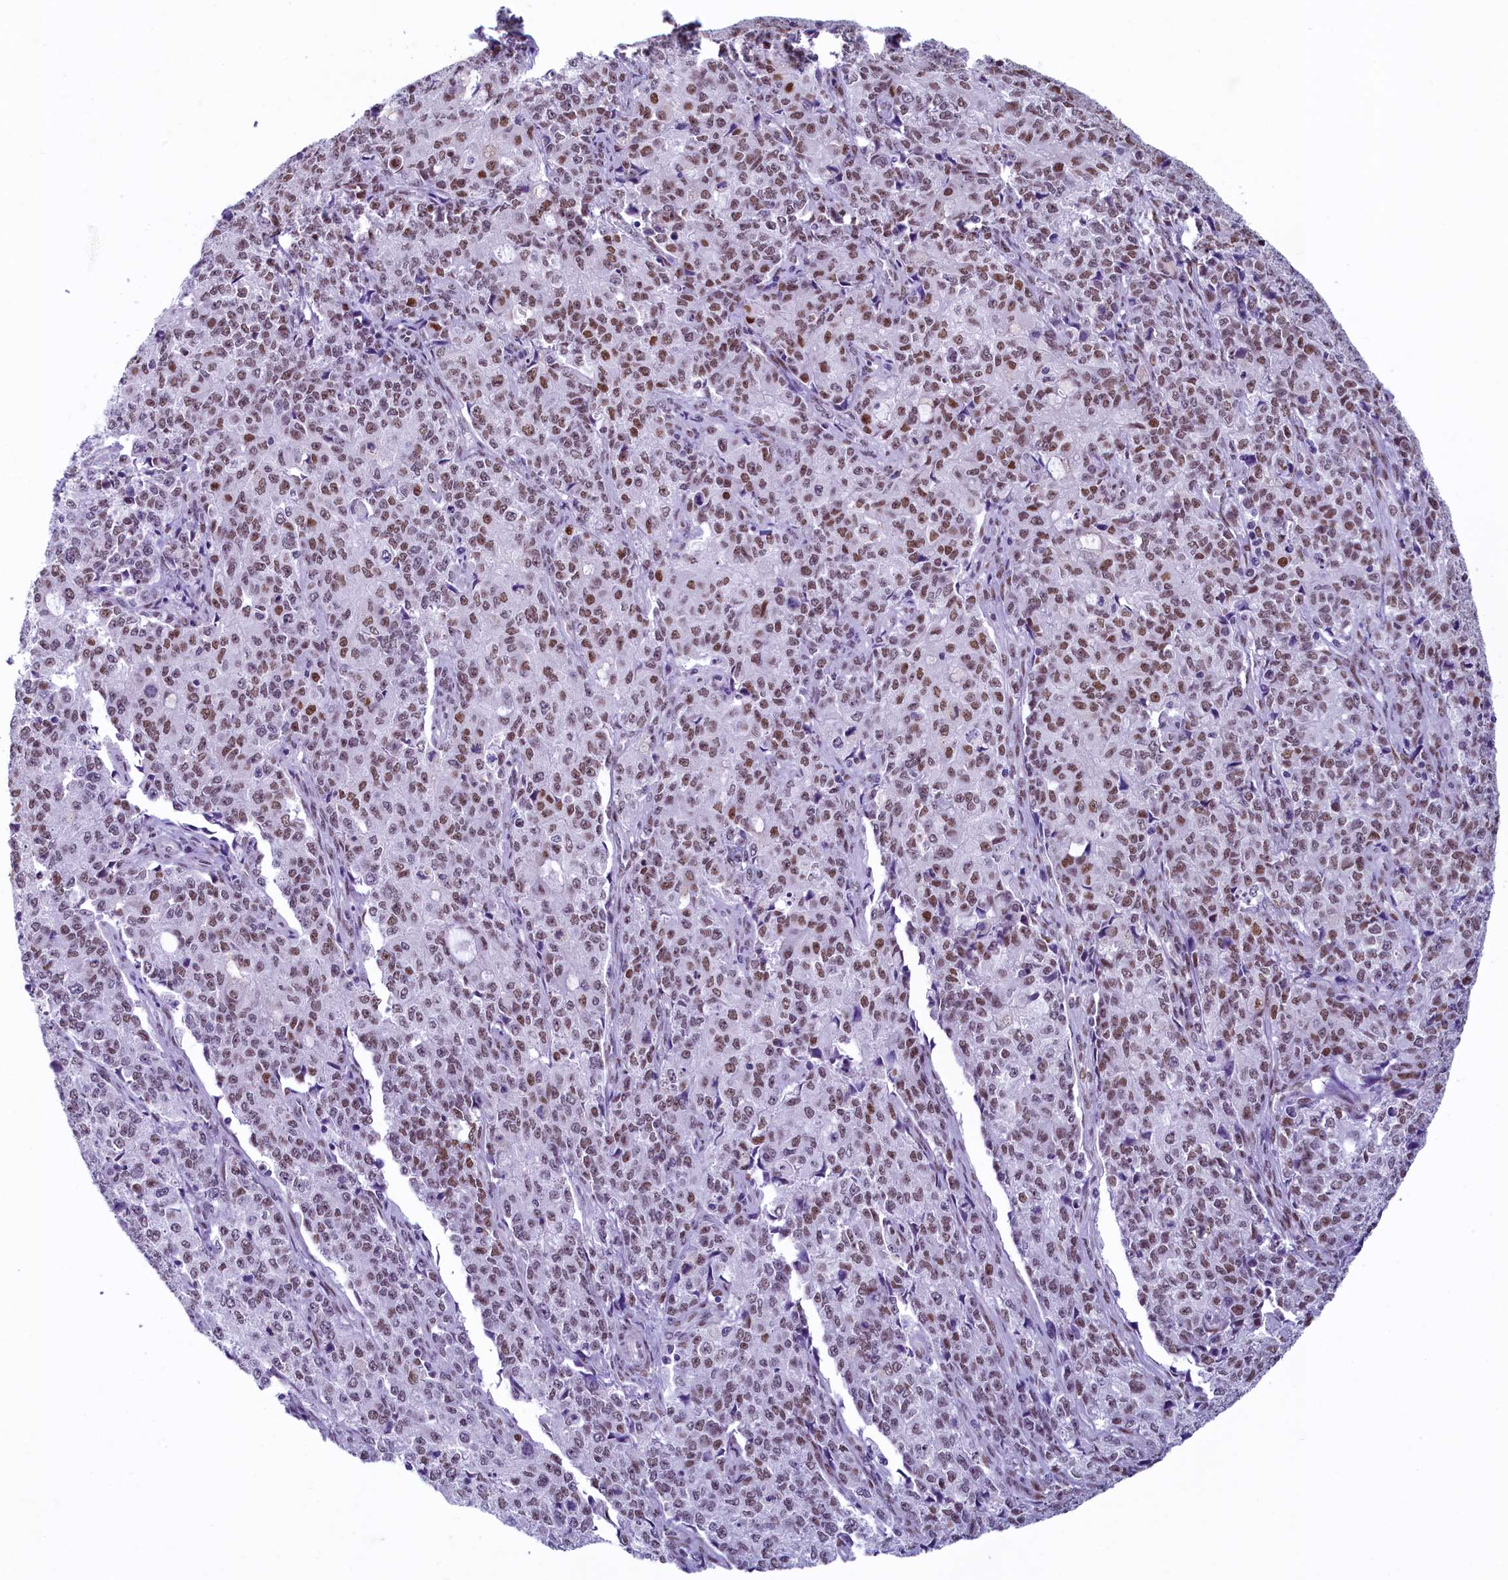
{"staining": {"intensity": "moderate", "quantity": "25%-75%", "location": "nuclear"}, "tissue": "endometrial cancer", "cell_type": "Tumor cells", "image_type": "cancer", "snomed": [{"axis": "morphology", "description": "Adenocarcinoma, NOS"}, {"axis": "topography", "description": "Endometrium"}], "caption": "Moderate nuclear positivity for a protein is seen in about 25%-75% of tumor cells of endometrial cancer (adenocarcinoma) using immunohistochemistry.", "gene": "SUGP2", "patient": {"sex": "female", "age": 50}}